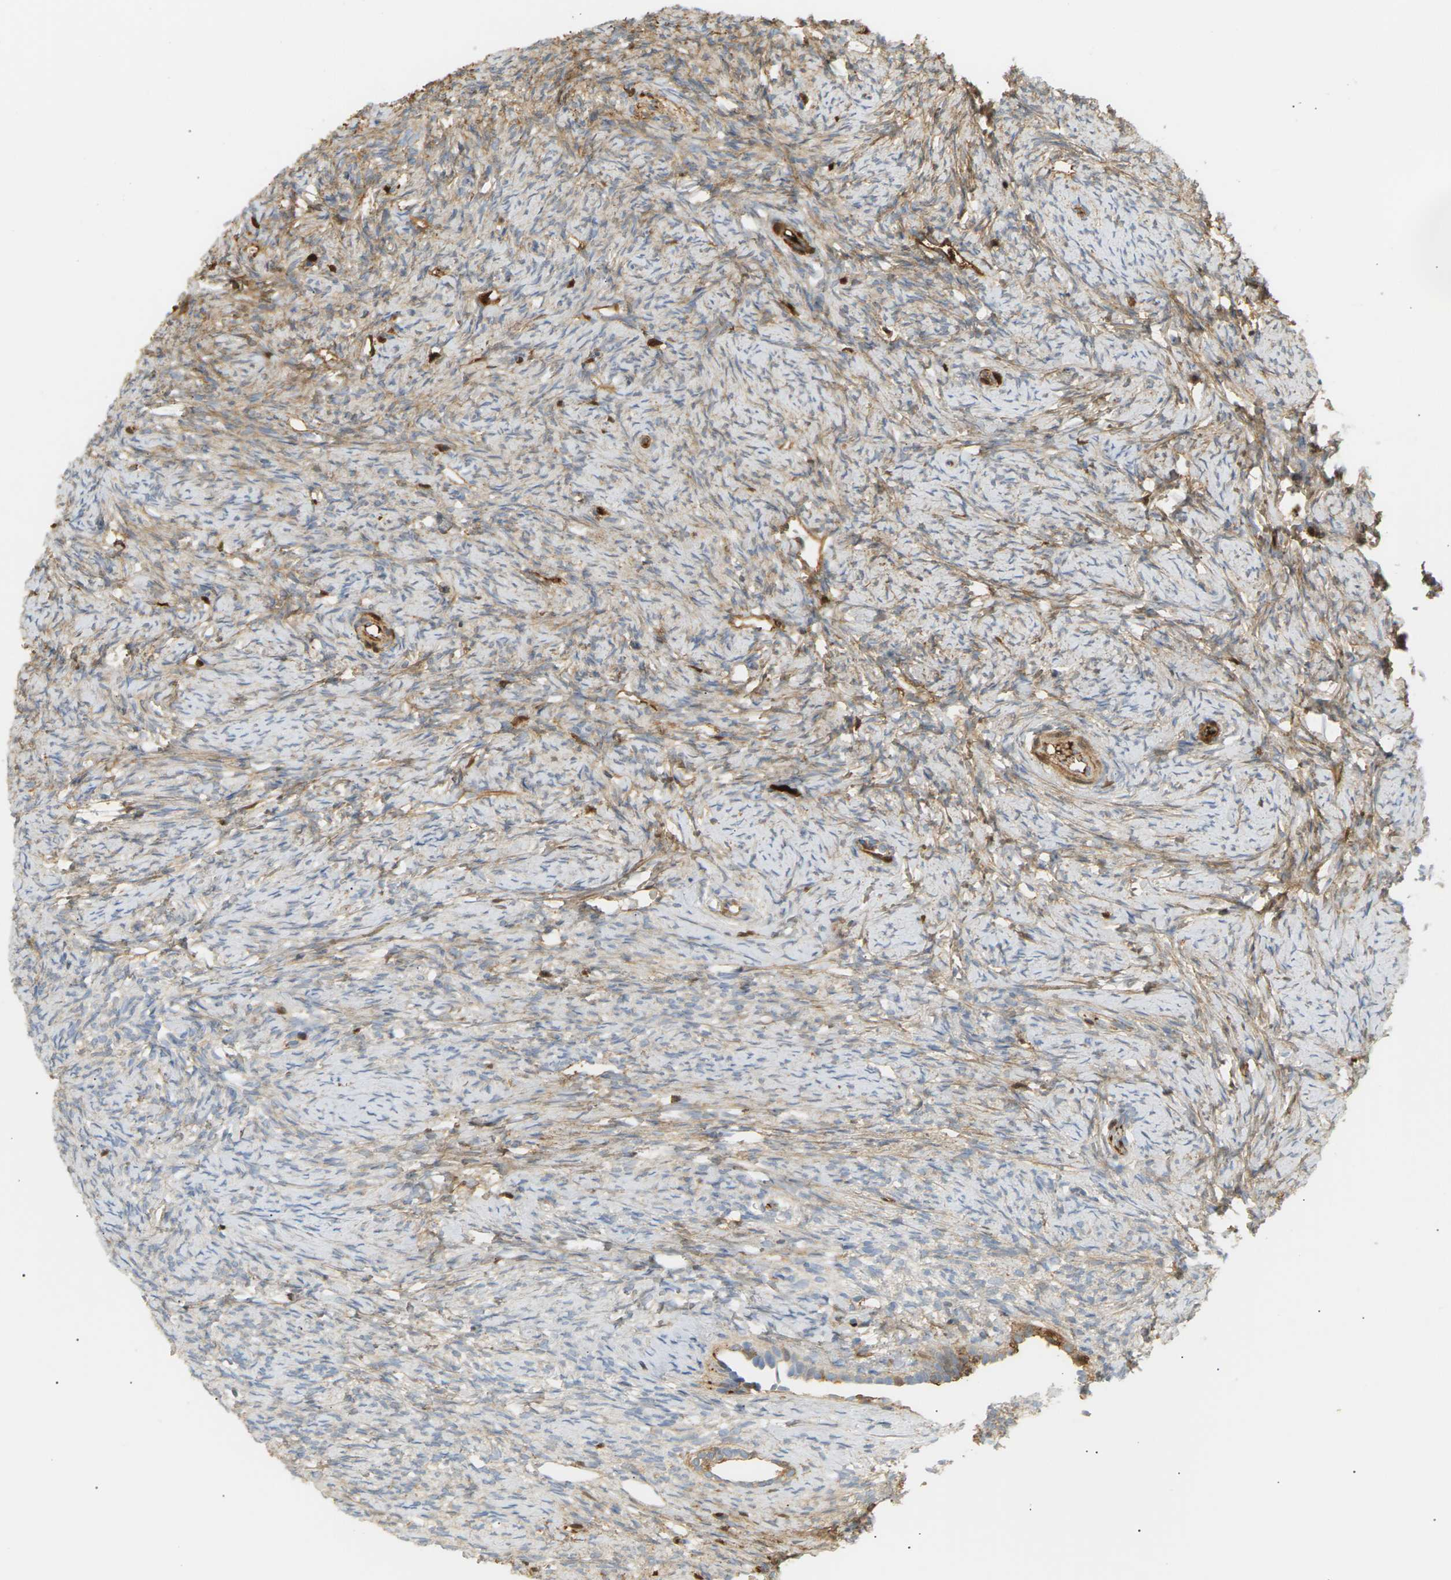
{"staining": {"intensity": "negative", "quantity": "none", "location": "none"}, "tissue": "ovary", "cell_type": "Follicle cells", "image_type": "normal", "snomed": [{"axis": "morphology", "description": "Normal tissue, NOS"}, {"axis": "topography", "description": "Ovary"}], "caption": "Histopathology image shows no protein staining in follicle cells of benign ovary.", "gene": "IGLC3", "patient": {"sex": "female", "age": 33}}